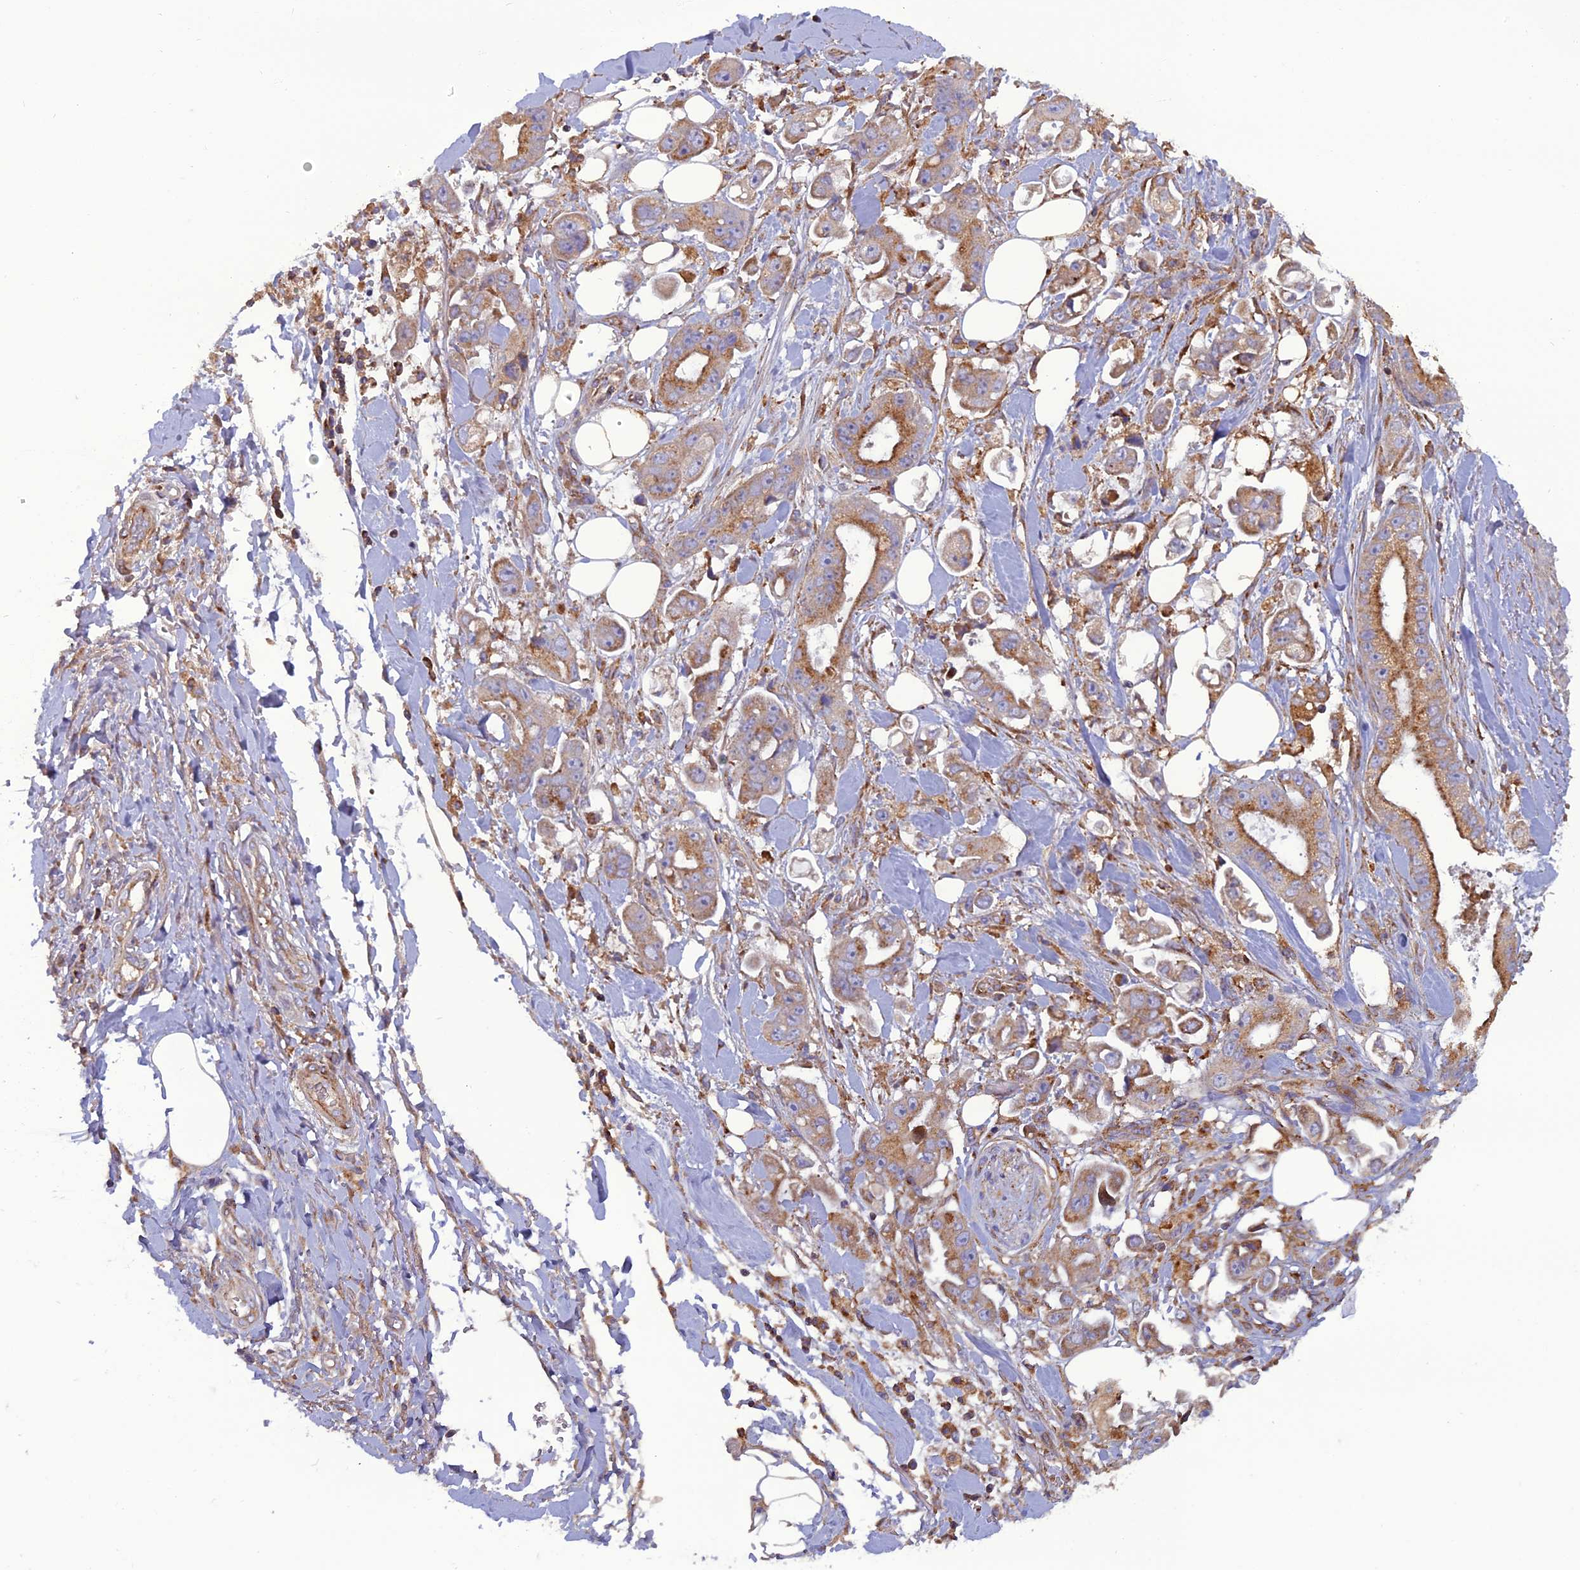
{"staining": {"intensity": "weak", "quantity": ">75%", "location": "cytoplasmic/membranous"}, "tissue": "stomach cancer", "cell_type": "Tumor cells", "image_type": "cancer", "snomed": [{"axis": "morphology", "description": "Adenocarcinoma, NOS"}, {"axis": "topography", "description": "Stomach"}], "caption": "Tumor cells exhibit low levels of weak cytoplasmic/membranous staining in approximately >75% of cells in human stomach cancer (adenocarcinoma). The protein of interest is shown in brown color, while the nuclei are stained blue.", "gene": "LNPEP", "patient": {"sex": "male", "age": 62}}